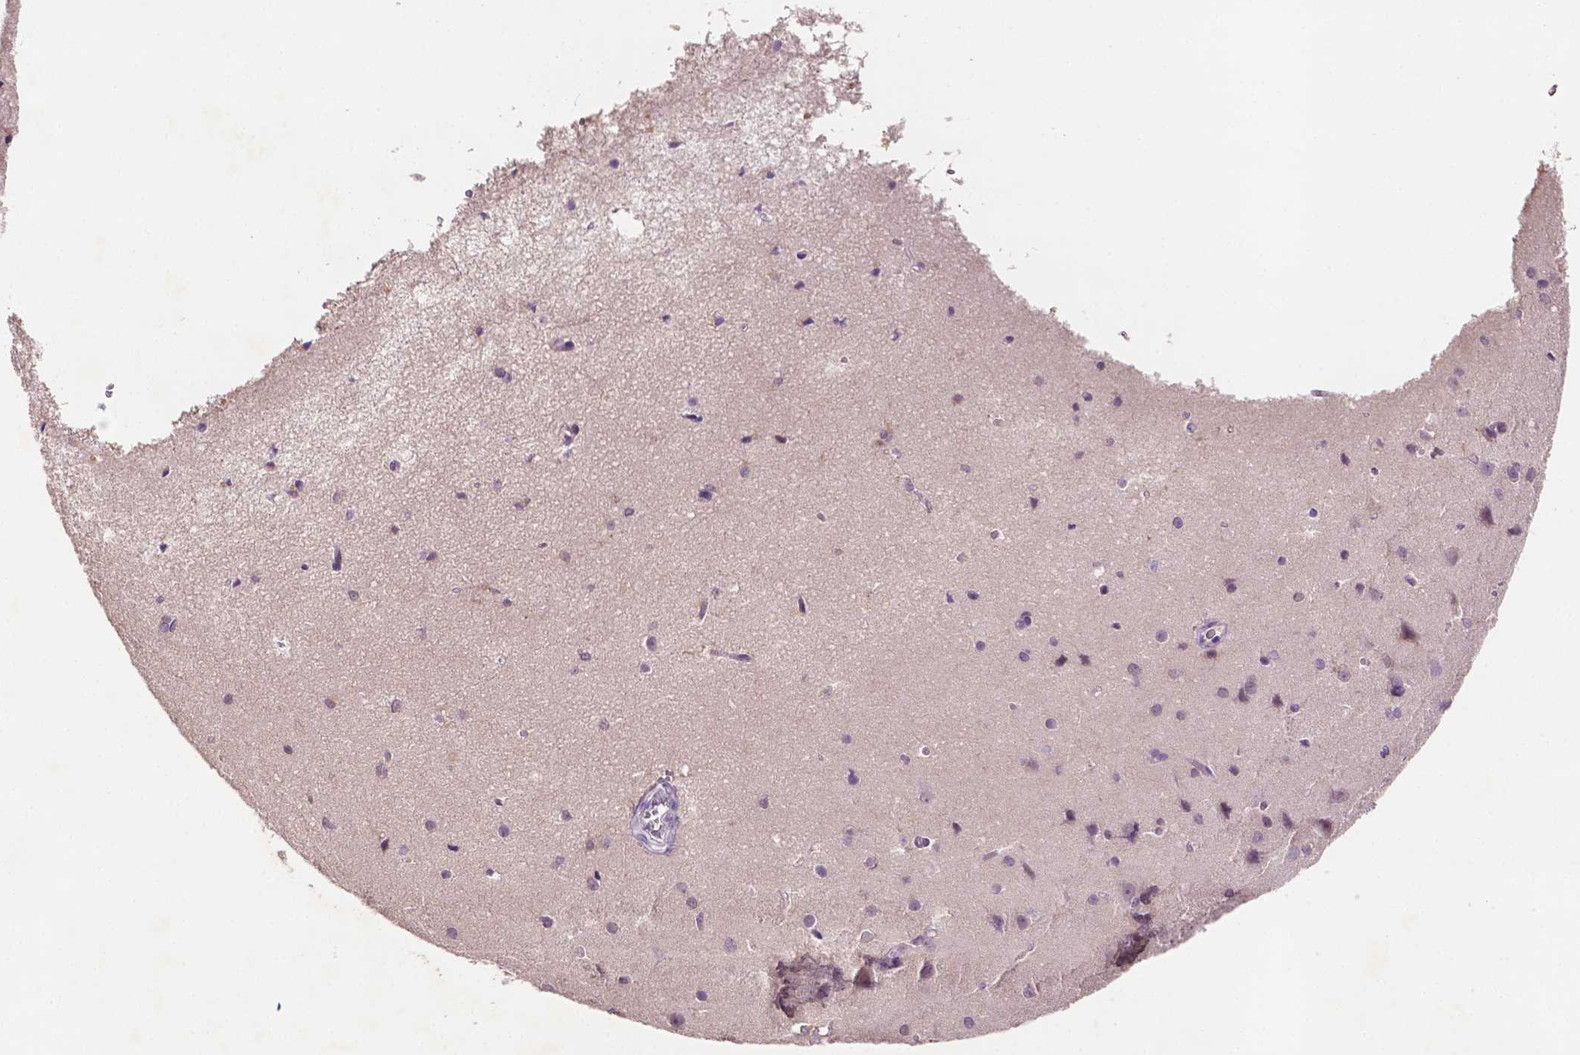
{"staining": {"intensity": "negative", "quantity": "none", "location": "none"}, "tissue": "cerebral cortex", "cell_type": "Endothelial cells", "image_type": "normal", "snomed": [{"axis": "morphology", "description": "Normal tissue, NOS"}, {"axis": "topography", "description": "Cerebral cortex"}], "caption": "DAB immunohistochemical staining of unremarkable cerebral cortex demonstrates no significant staining in endothelial cells. (DAB (3,3'-diaminobenzidine) immunohistochemistry (IHC) with hematoxylin counter stain).", "gene": "MROH6", "patient": {"sex": "male", "age": 37}}